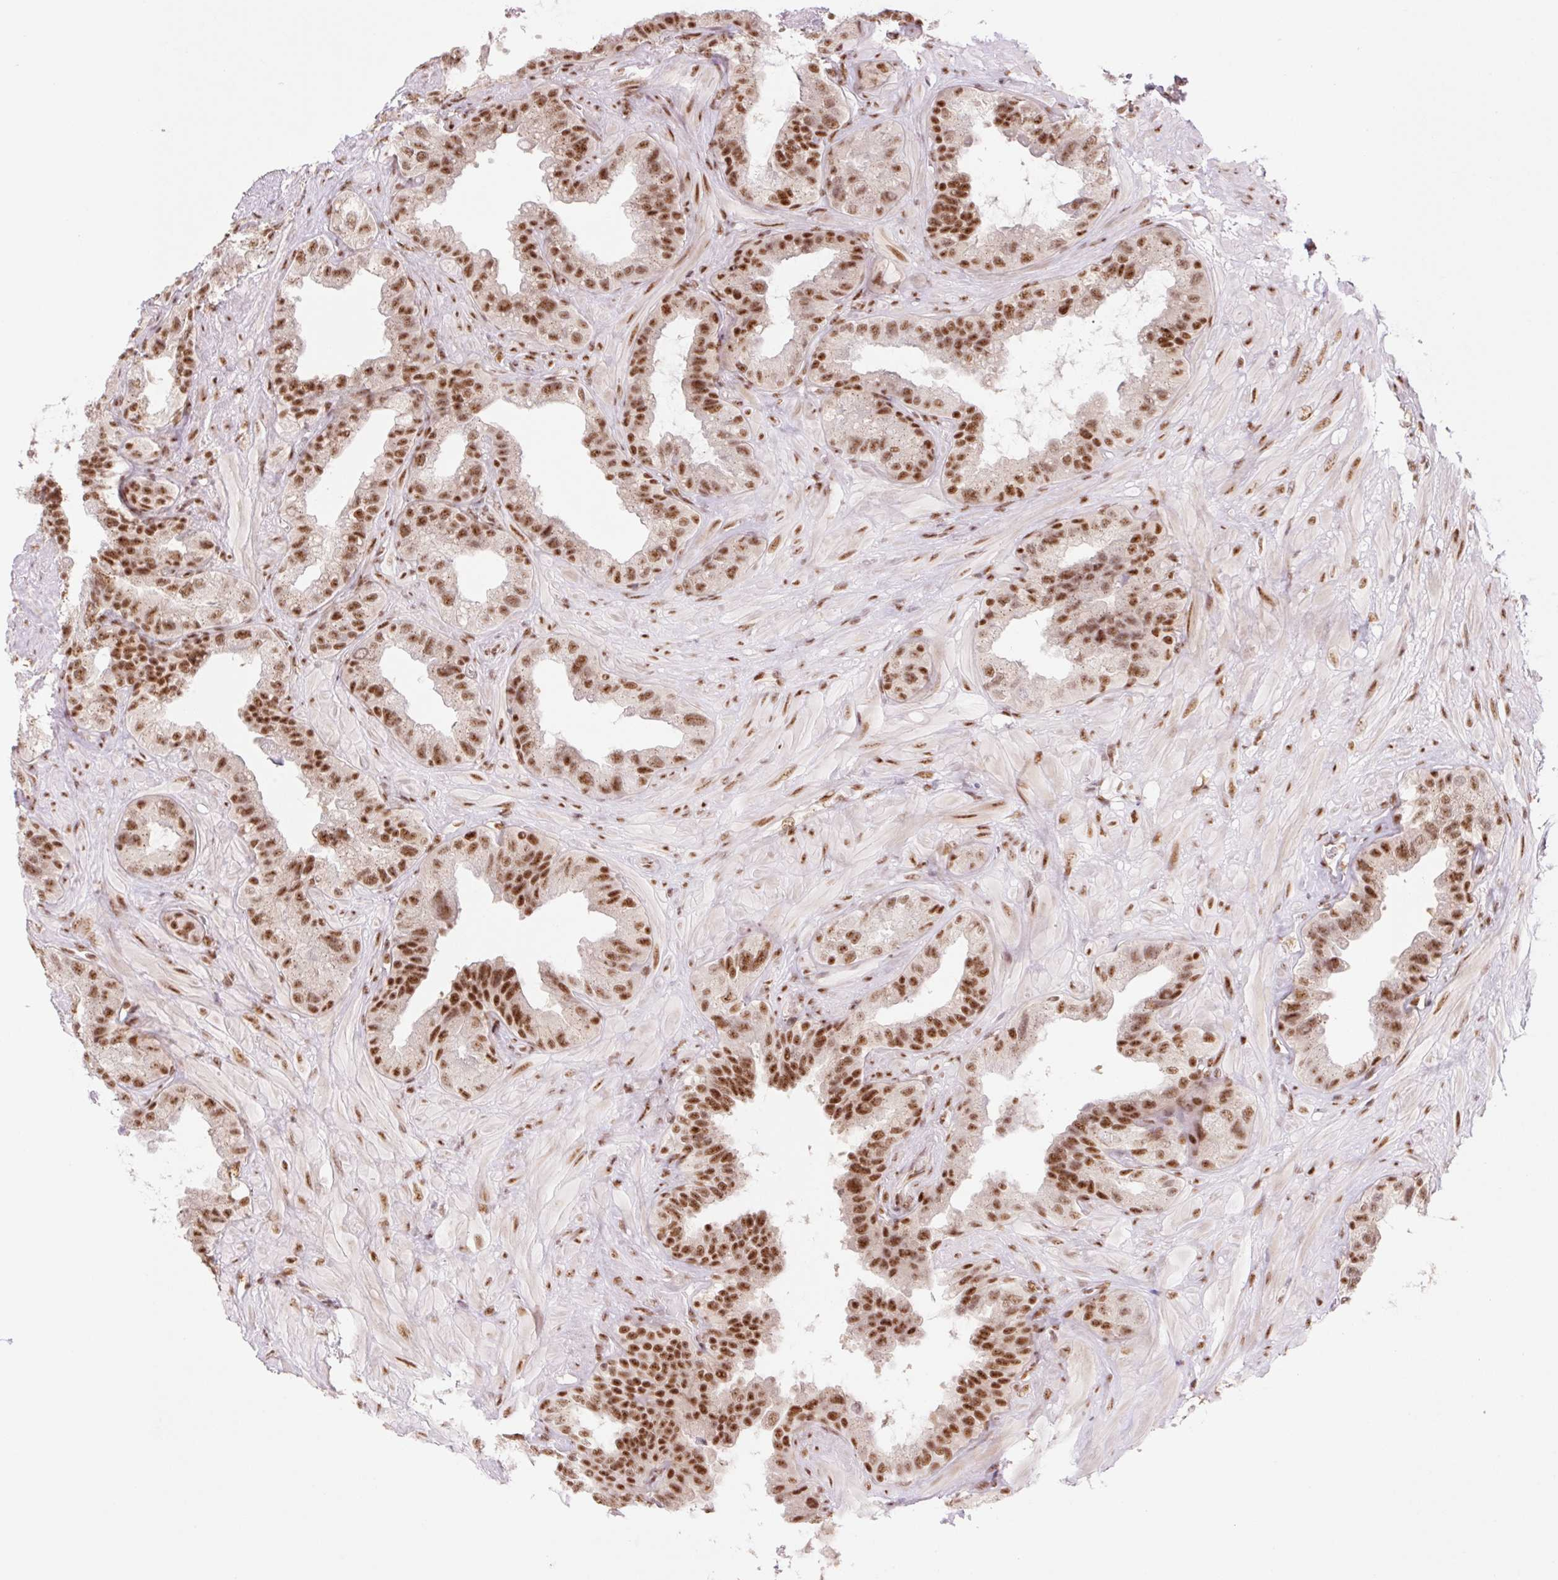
{"staining": {"intensity": "strong", "quantity": ">75%", "location": "nuclear"}, "tissue": "seminal vesicle", "cell_type": "Glandular cells", "image_type": "normal", "snomed": [{"axis": "morphology", "description": "Normal tissue, NOS"}, {"axis": "topography", "description": "Seminal veicle"}, {"axis": "topography", "description": "Peripheral nerve tissue"}], "caption": "A histopathology image showing strong nuclear expression in approximately >75% of glandular cells in normal seminal vesicle, as visualized by brown immunohistochemical staining.", "gene": "PRDM11", "patient": {"sex": "male", "age": 76}}